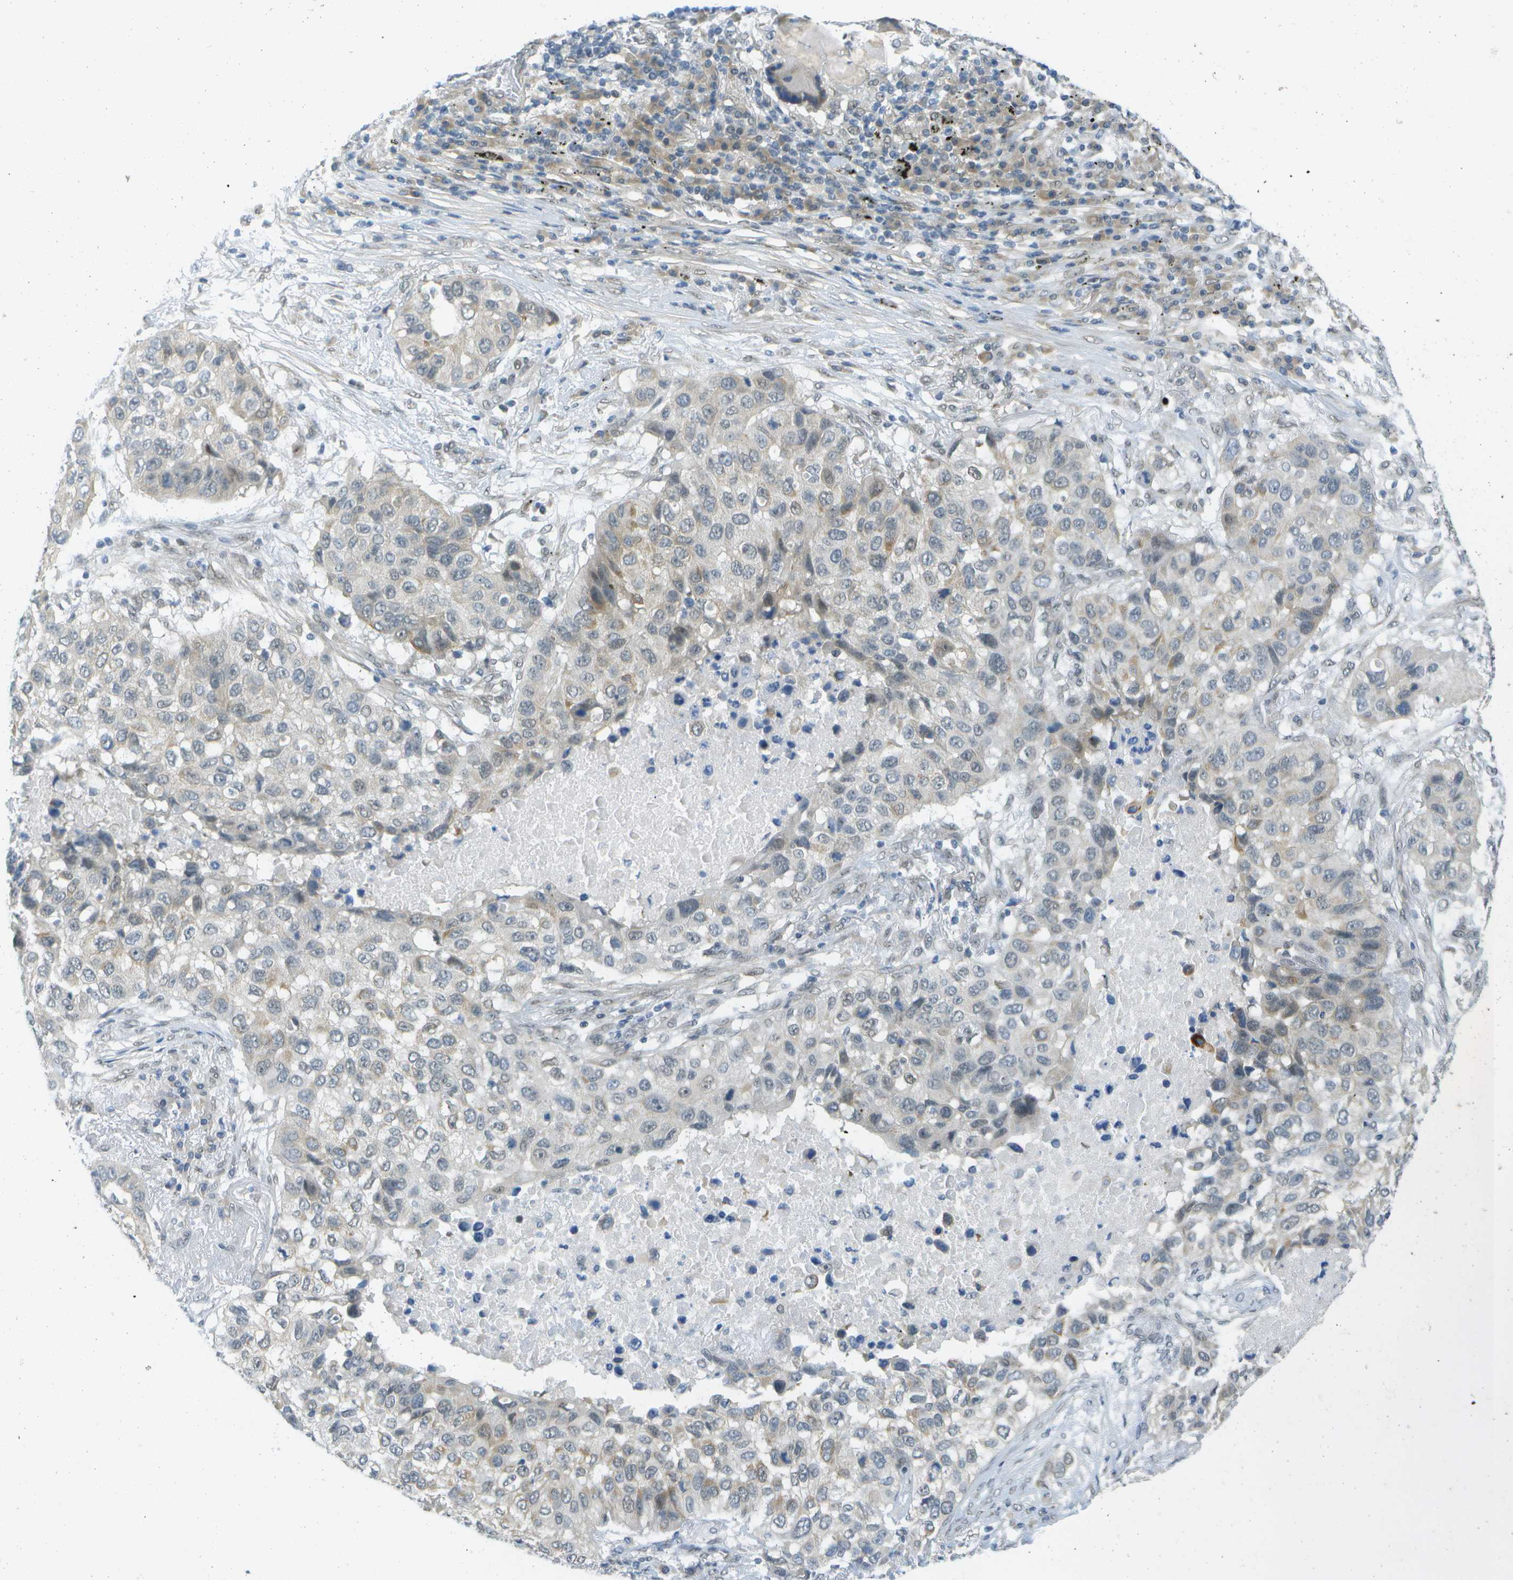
{"staining": {"intensity": "moderate", "quantity": "<25%", "location": "cytoplasmic/membranous"}, "tissue": "lung cancer", "cell_type": "Tumor cells", "image_type": "cancer", "snomed": [{"axis": "morphology", "description": "Squamous cell carcinoma, NOS"}, {"axis": "topography", "description": "Lung"}], "caption": "Immunohistochemistry (IHC) (DAB (3,3'-diaminobenzidine)) staining of human lung squamous cell carcinoma exhibits moderate cytoplasmic/membranous protein positivity in about <25% of tumor cells. The staining is performed using DAB brown chromogen to label protein expression. The nuclei are counter-stained blue using hematoxylin.", "gene": "ARID1B", "patient": {"sex": "male", "age": 57}}